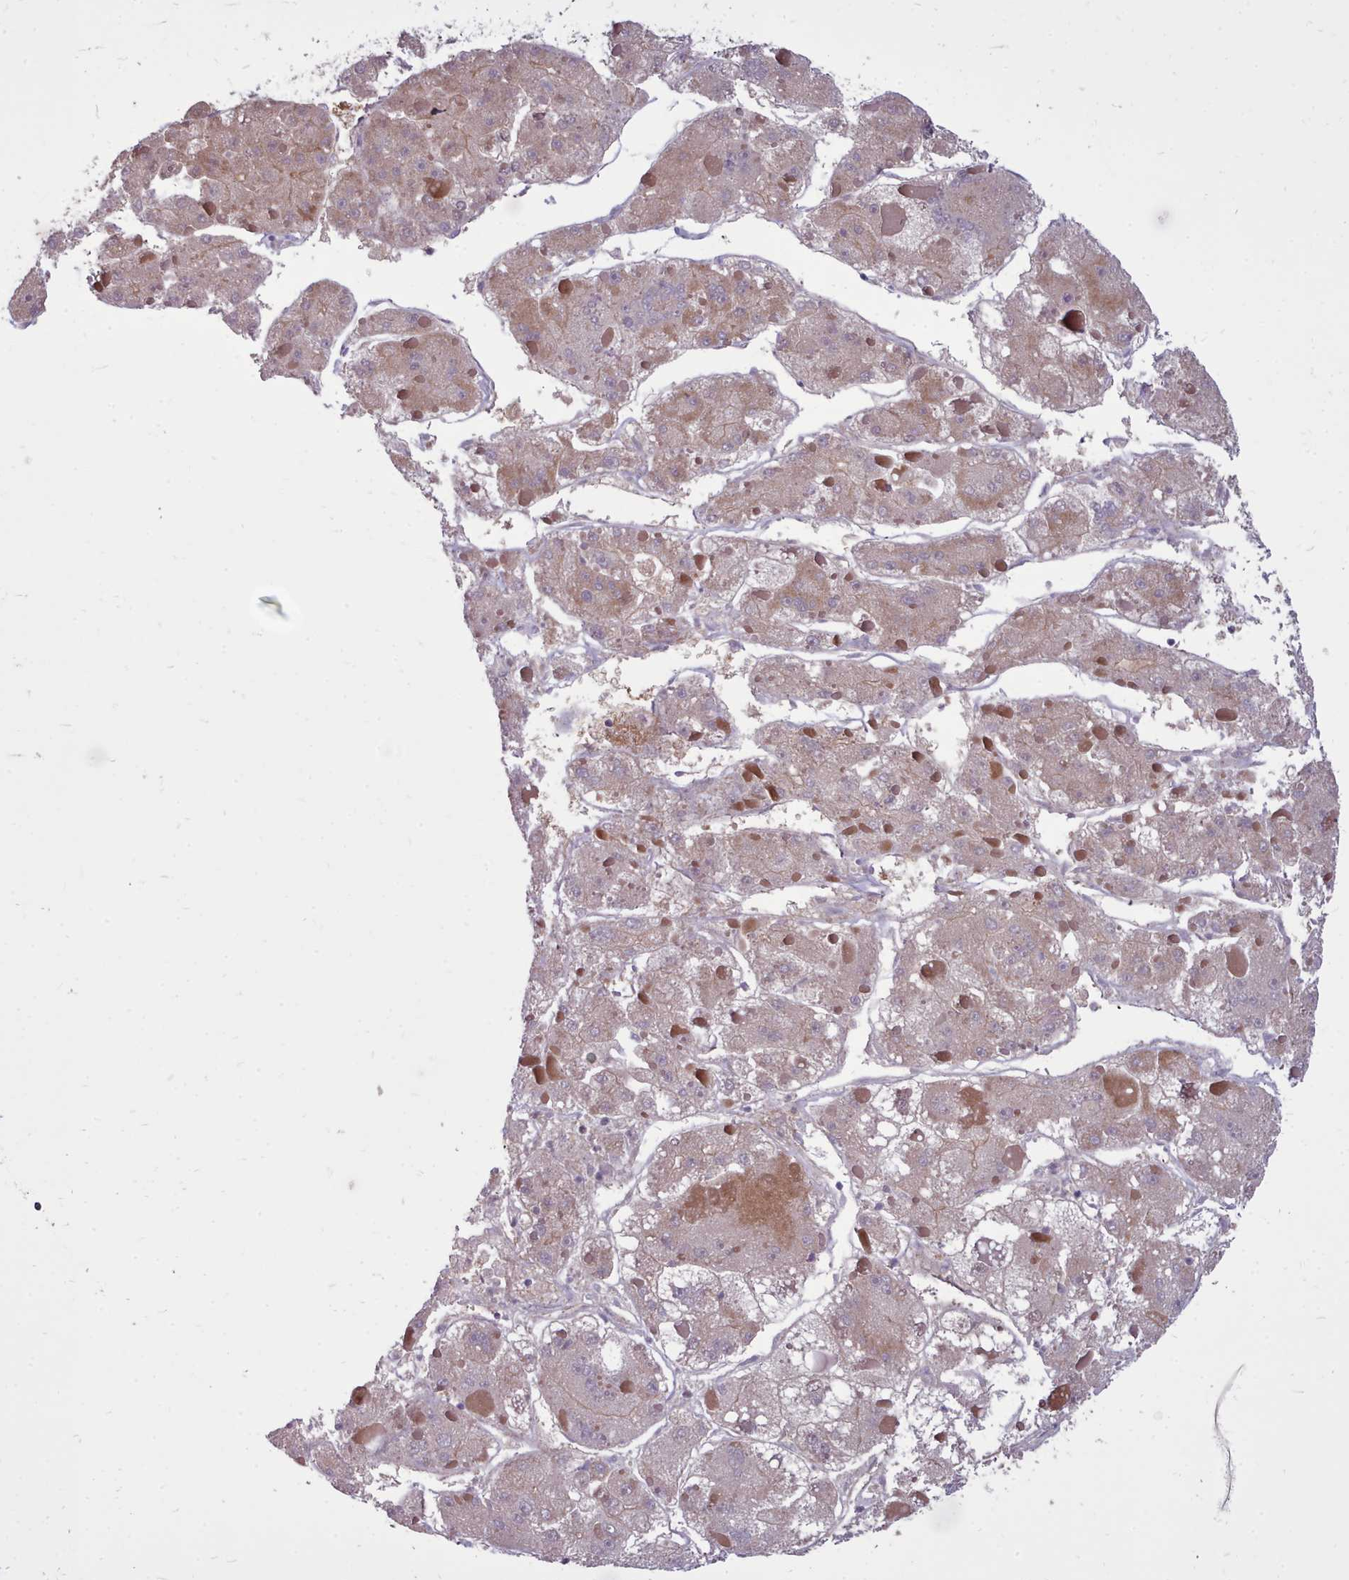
{"staining": {"intensity": "weak", "quantity": "<25%", "location": "cytoplasmic/membranous"}, "tissue": "liver cancer", "cell_type": "Tumor cells", "image_type": "cancer", "snomed": [{"axis": "morphology", "description": "Carcinoma, Hepatocellular, NOS"}, {"axis": "topography", "description": "Liver"}], "caption": "Immunohistochemistry (IHC) of human liver cancer displays no positivity in tumor cells.", "gene": "AHCY", "patient": {"sex": "female", "age": 73}}